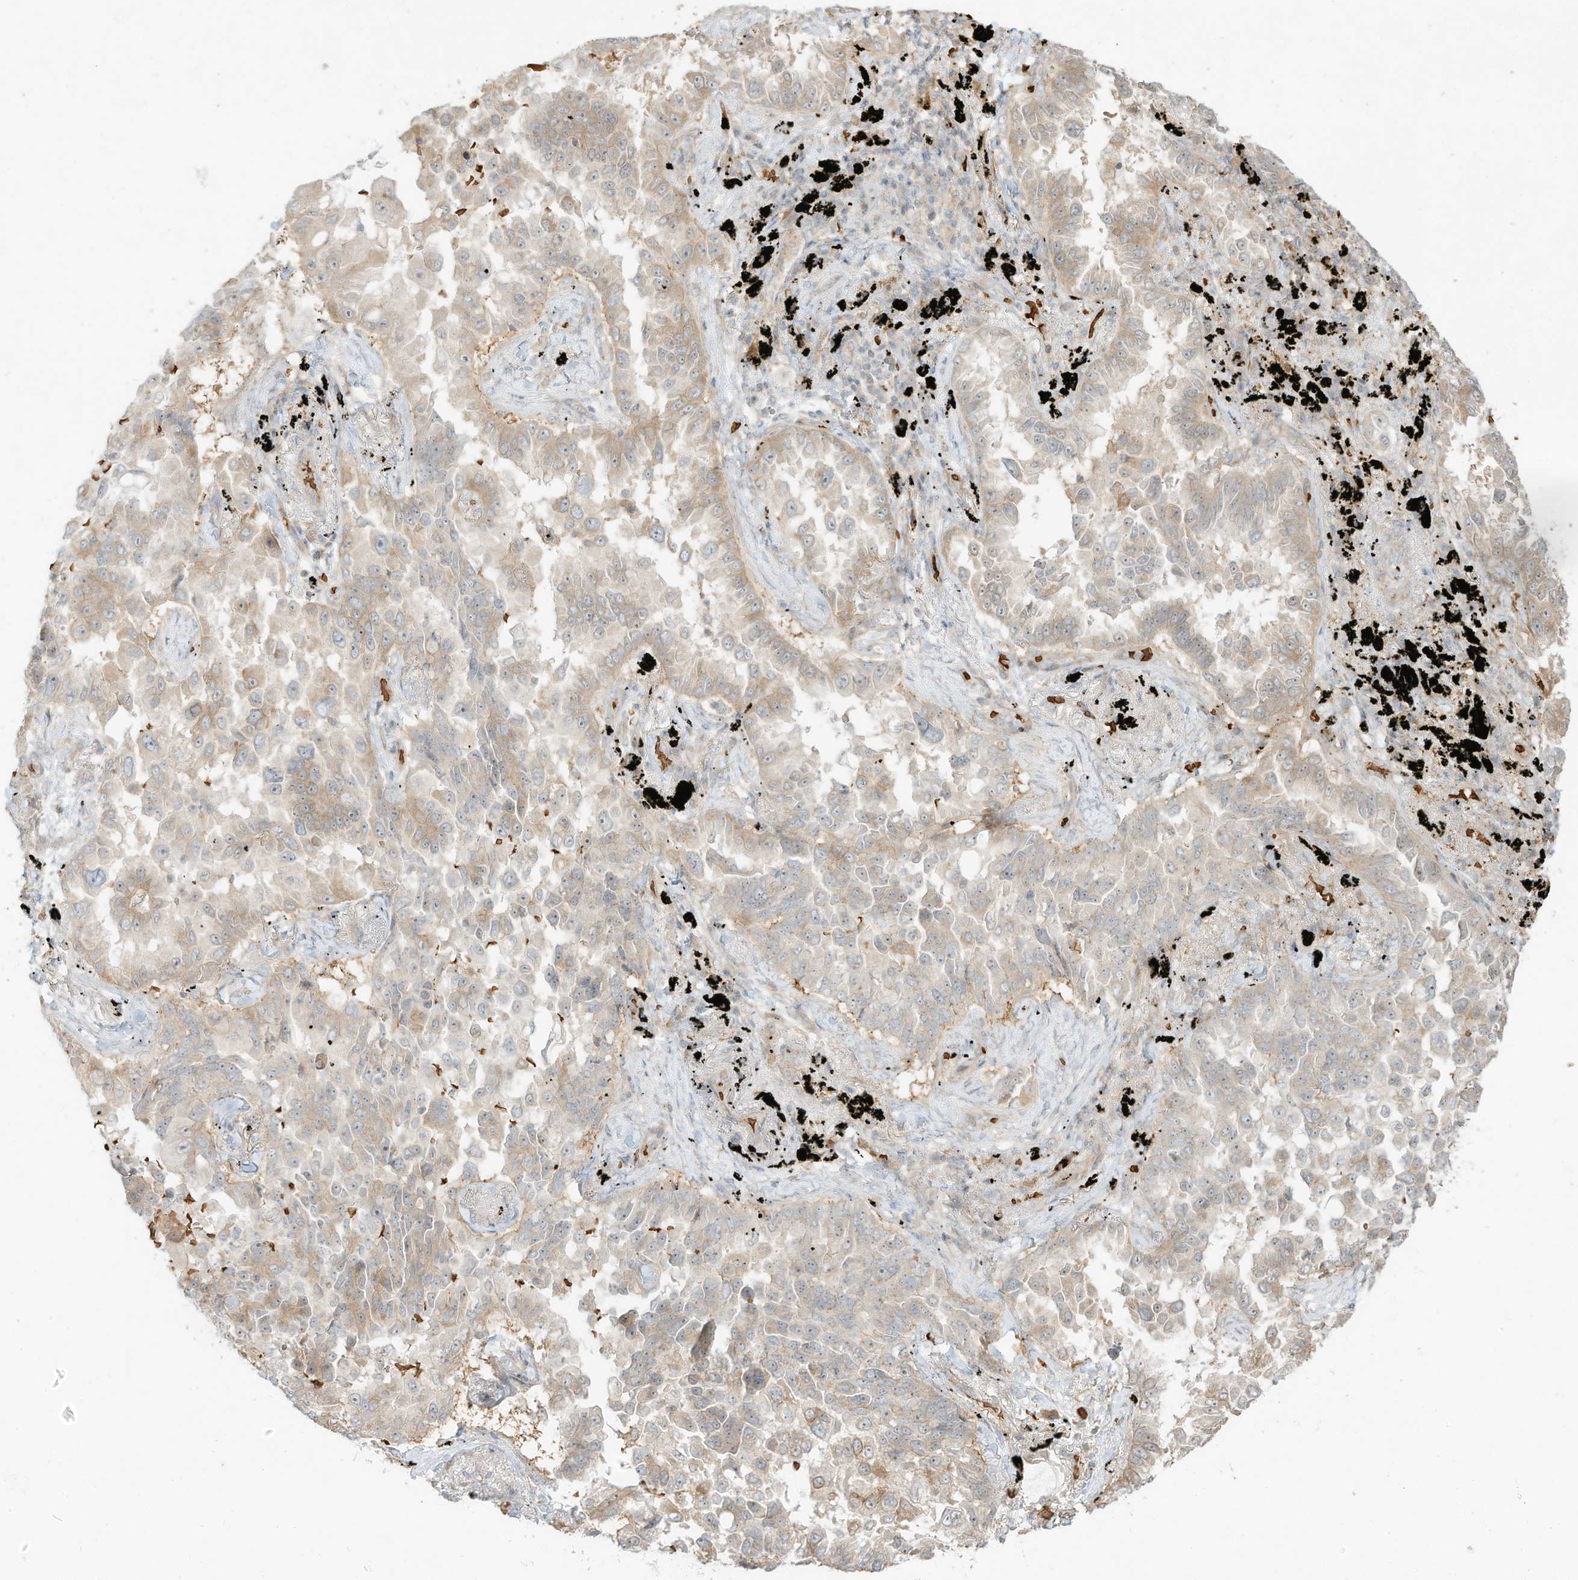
{"staining": {"intensity": "weak", "quantity": ">75%", "location": "cytoplasmic/membranous"}, "tissue": "lung cancer", "cell_type": "Tumor cells", "image_type": "cancer", "snomed": [{"axis": "morphology", "description": "Adenocarcinoma, NOS"}, {"axis": "topography", "description": "Lung"}], "caption": "DAB immunohistochemical staining of adenocarcinoma (lung) demonstrates weak cytoplasmic/membranous protein staining in approximately >75% of tumor cells. (Brightfield microscopy of DAB IHC at high magnification).", "gene": "OFD1", "patient": {"sex": "female", "age": 67}}